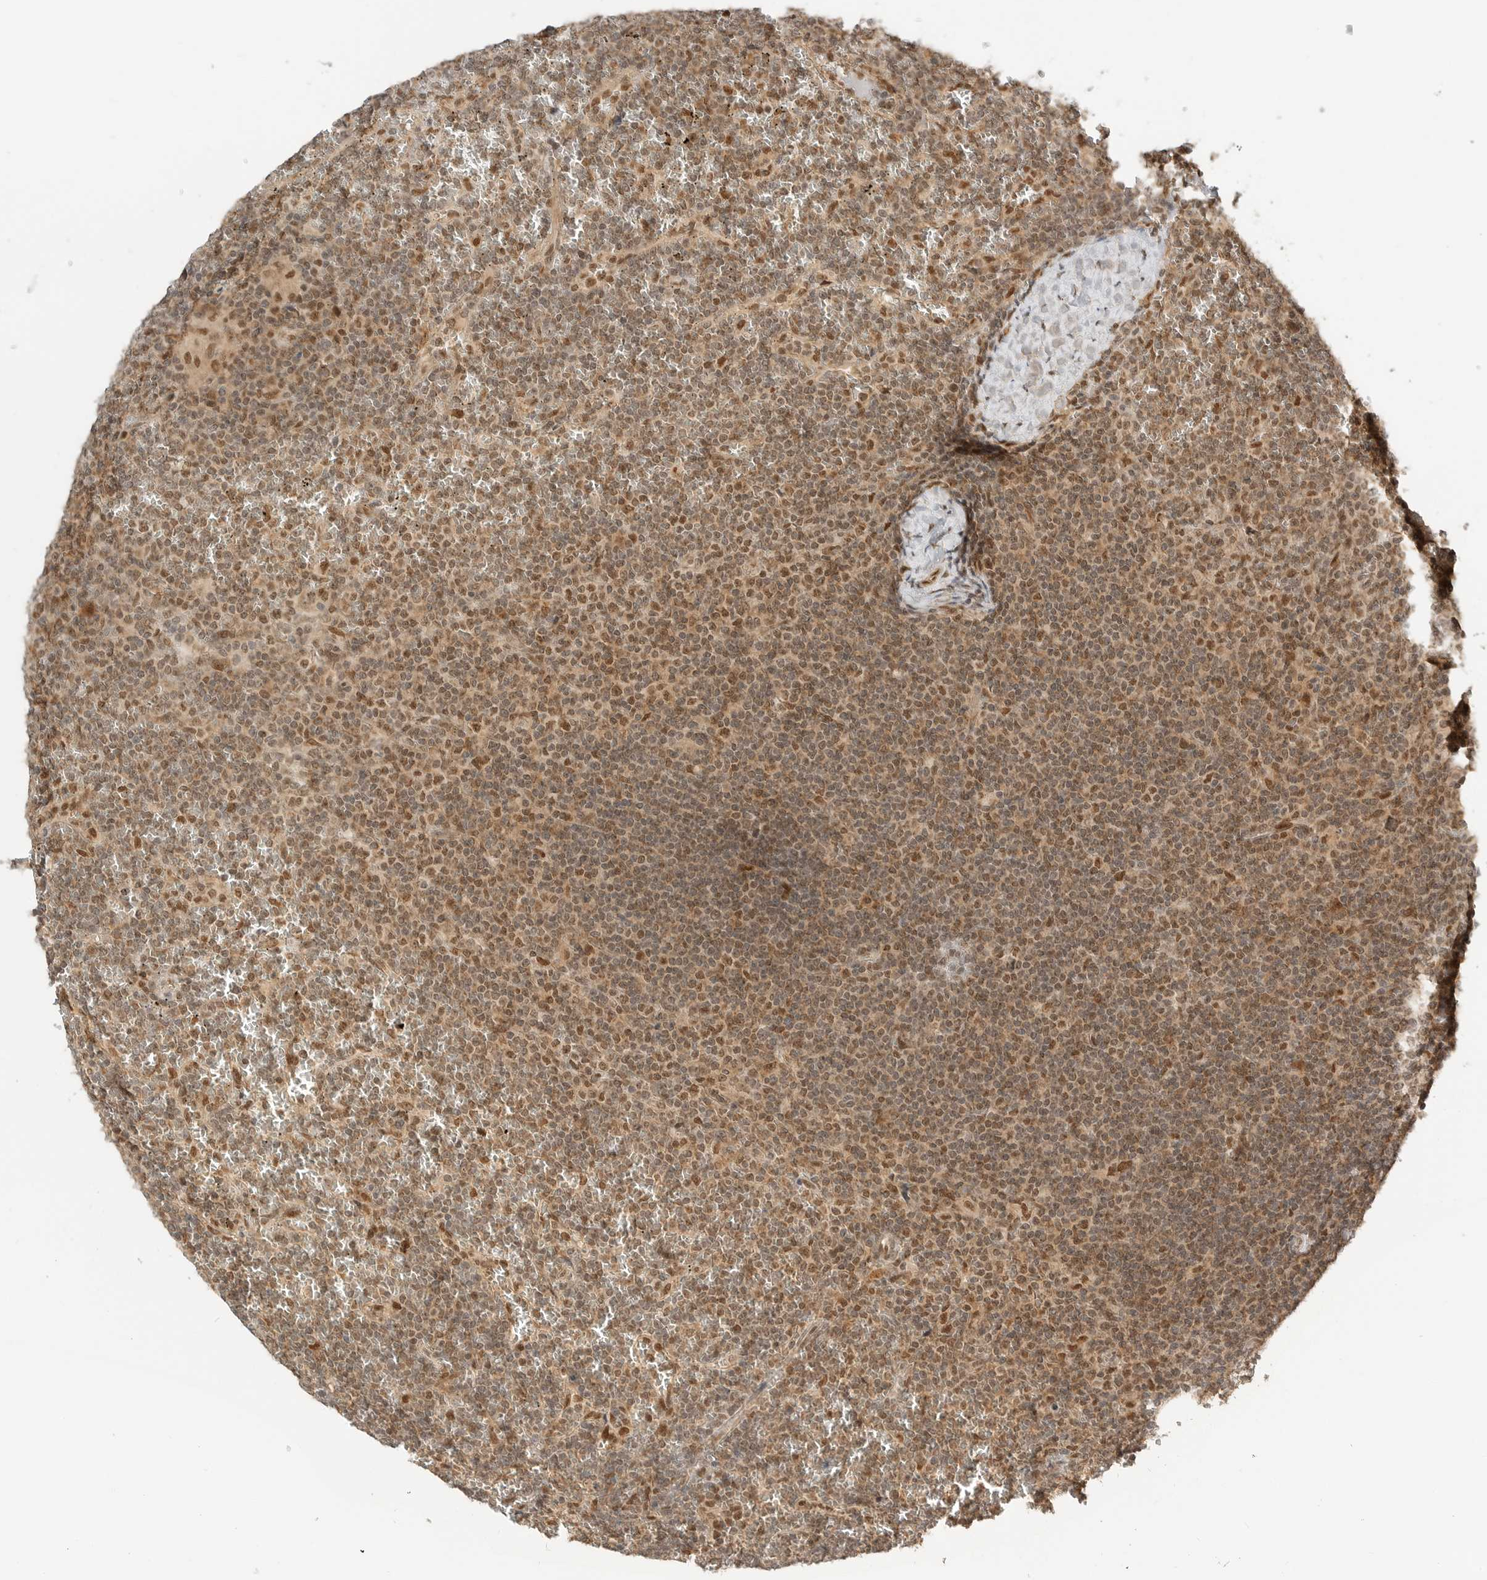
{"staining": {"intensity": "moderate", "quantity": ">75%", "location": "cytoplasmic/membranous,nuclear"}, "tissue": "lymphoma", "cell_type": "Tumor cells", "image_type": "cancer", "snomed": [{"axis": "morphology", "description": "Malignant lymphoma, non-Hodgkin's type, Low grade"}, {"axis": "topography", "description": "Spleen"}], "caption": "This is a histology image of immunohistochemistry staining of low-grade malignant lymphoma, non-Hodgkin's type, which shows moderate staining in the cytoplasmic/membranous and nuclear of tumor cells.", "gene": "ALKAL1", "patient": {"sex": "female", "age": 19}}